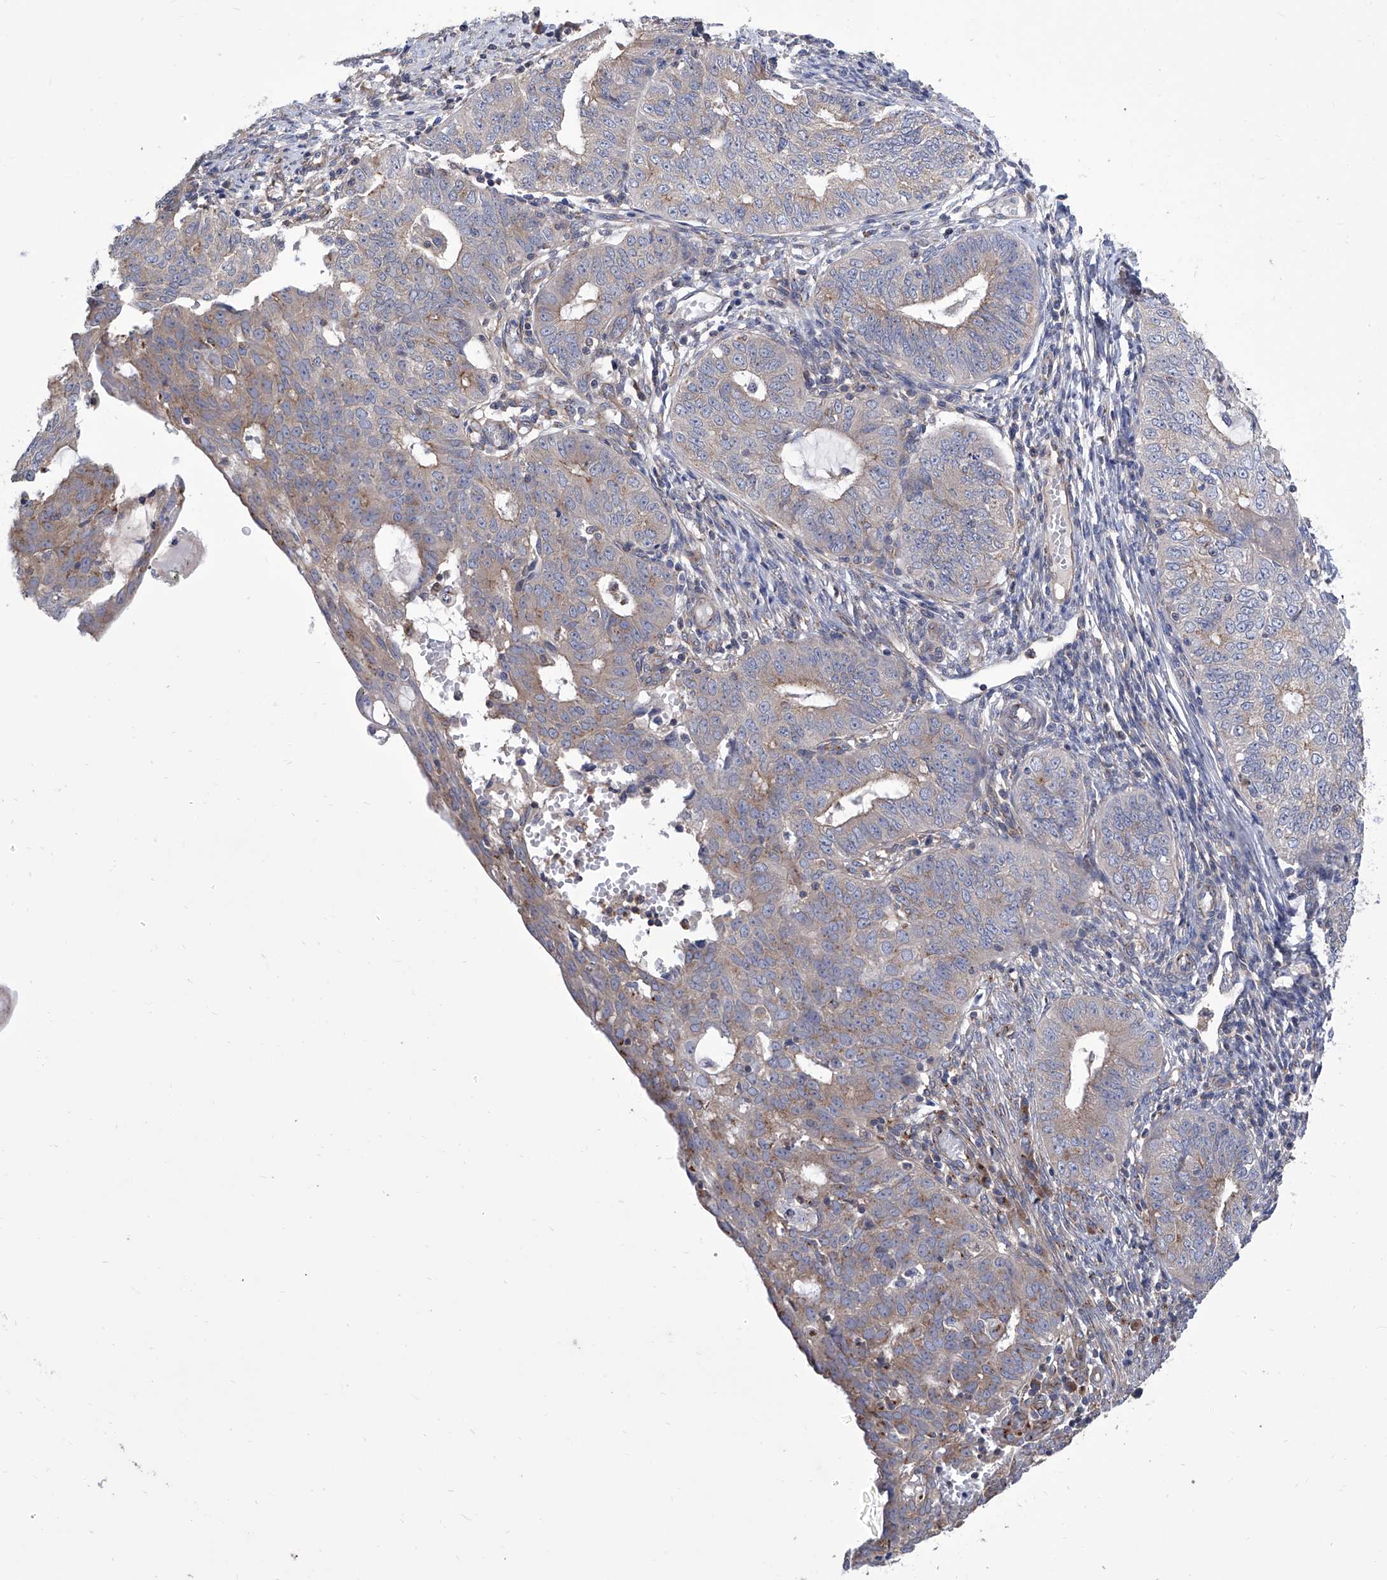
{"staining": {"intensity": "weak", "quantity": "25%-75%", "location": "cytoplasmic/membranous"}, "tissue": "endometrial cancer", "cell_type": "Tumor cells", "image_type": "cancer", "snomed": [{"axis": "morphology", "description": "Adenocarcinoma, NOS"}, {"axis": "topography", "description": "Endometrium"}], "caption": "Endometrial cancer was stained to show a protein in brown. There is low levels of weak cytoplasmic/membranous positivity in approximately 25%-75% of tumor cells.", "gene": "TJAP1", "patient": {"sex": "female", "age": 32}}